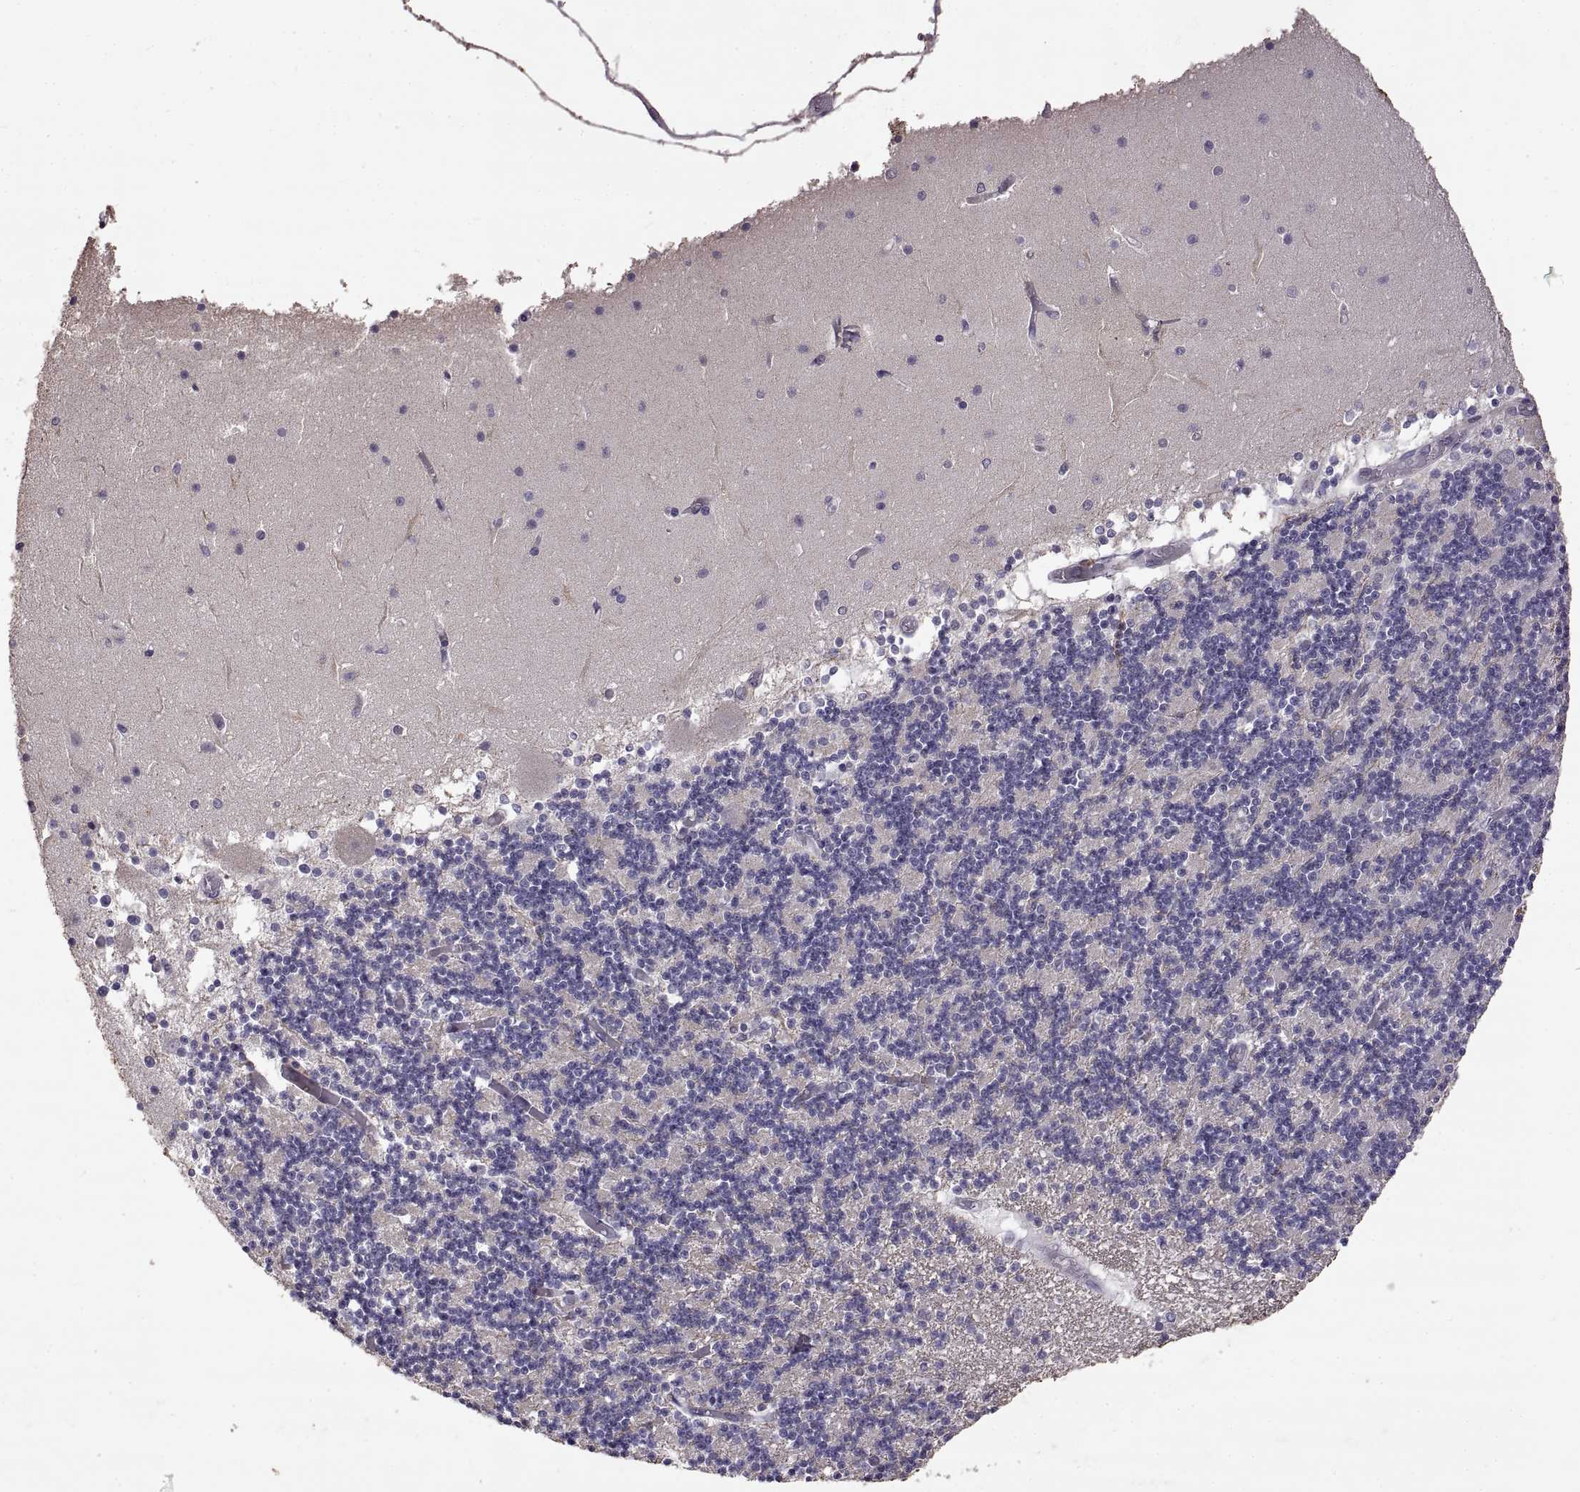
{"staining": {"intensity": "negative", "quantity": "none", "location": "none"}, "tissue": "cerebellum", "cell_type": "Cells in granular layer", "image_type": "normal", "snomed": [{"axis": "morphology", "description": "Normal tissue, NOS"}, {"axis": "topography", "description": "Cerebellum"}], "caption": "Photomicrograph shows no significant protein staining in cells in granular layer of unremarkable cerebellum. (DAB (3,3'-diaminobenzidine) immunohistochemistry (IHC) with hematoxylin counter stain).", "gene": "DEFB136", "patient": {"sex": "female", "age": 28}}